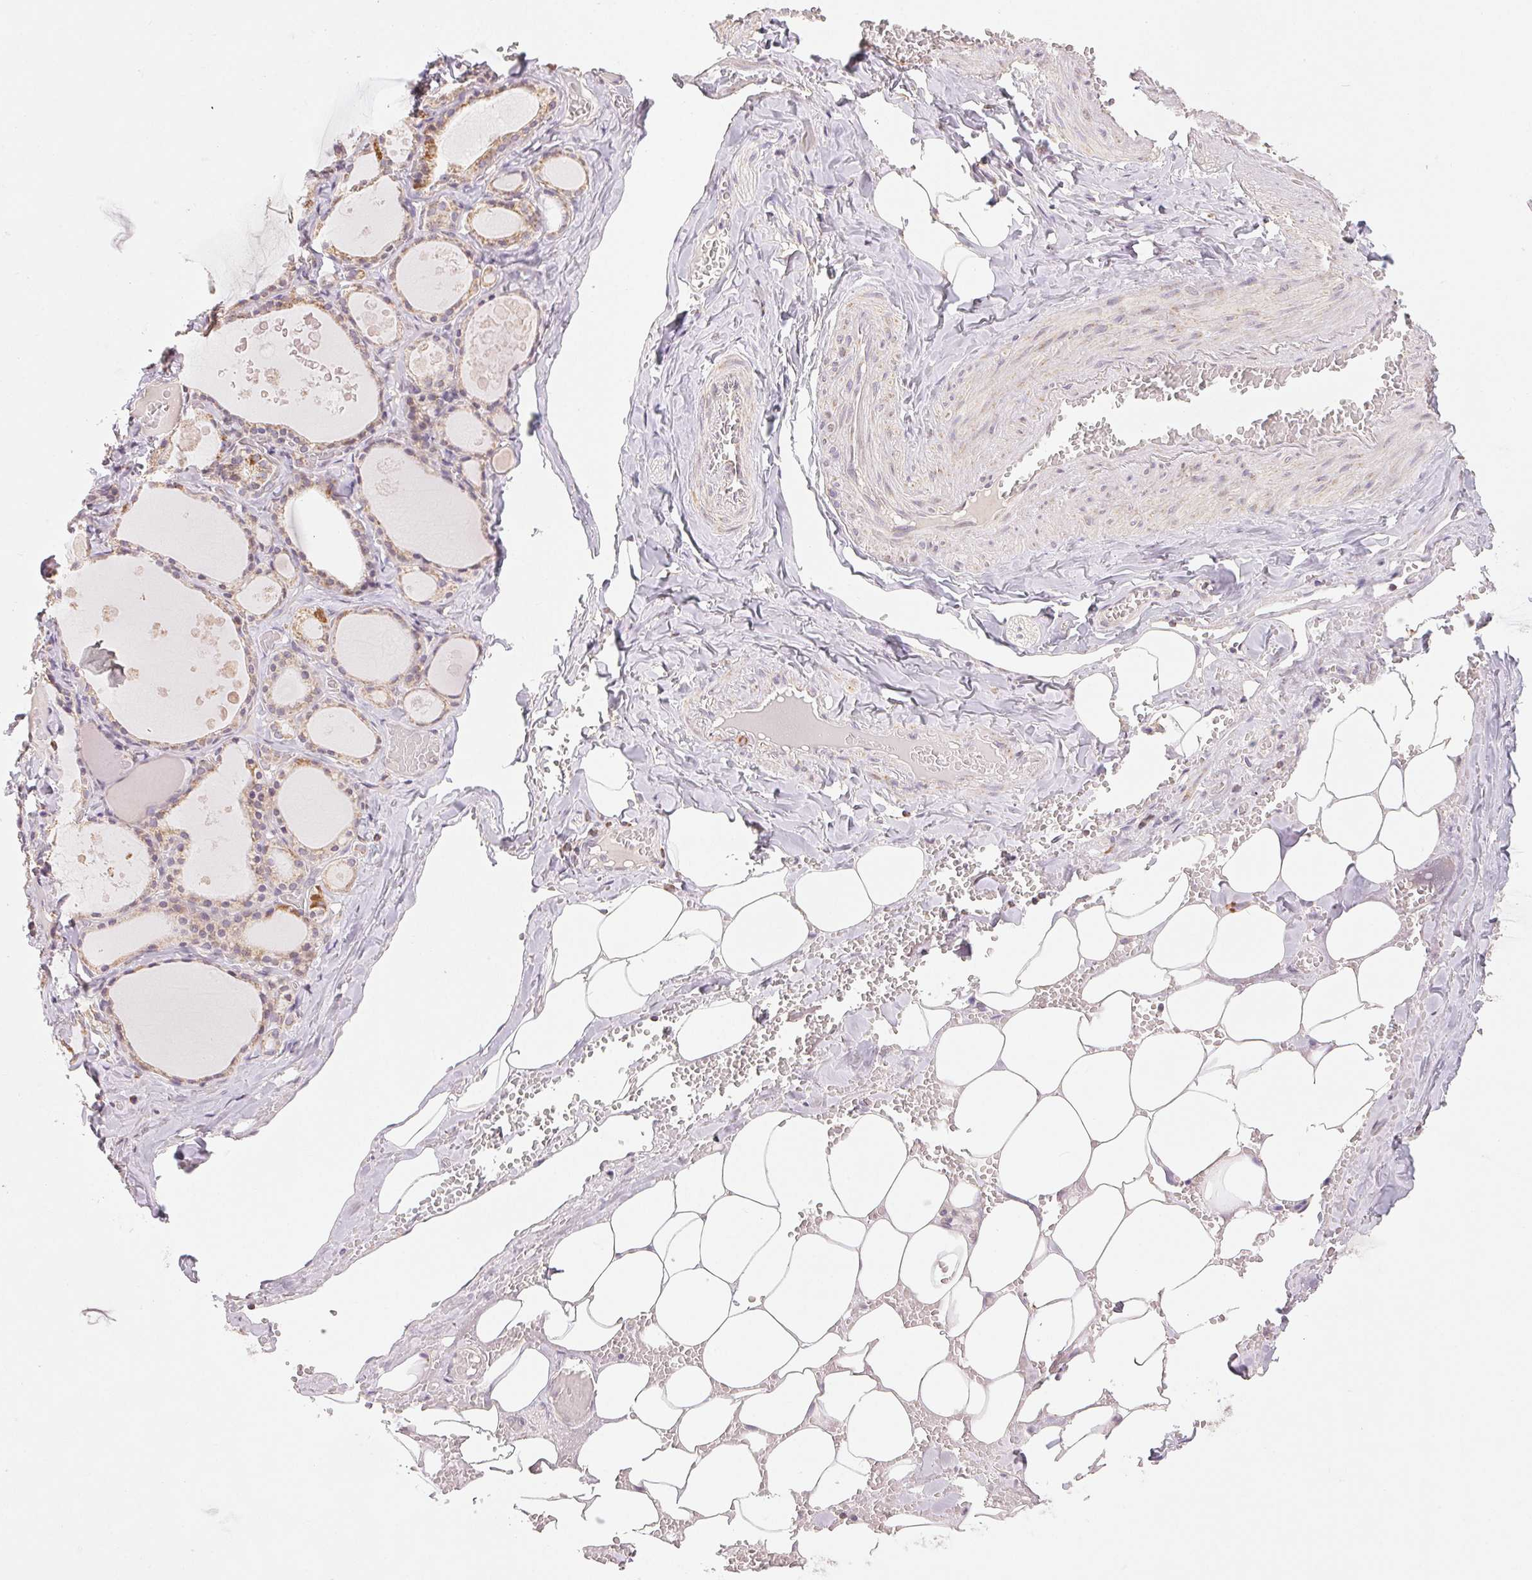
{"staining": {"intensity": "weak", "quantity": ">75%", "location": "cytoplasmic/membranous"}, "tissue": "thyroid gland", "cell_type": "Glandular cells", "image_type": "normal", "snomed": [{"axis": "morphology", "description": "Normal tissue, NOS"}, {"axis": "topography", "description": "Thyroid gland"}], "caption": "Immunohistochemistry (IHC) of normal thyroid gland exhibits low levels of weak cytoplasmic/membranous expression in approximately >75% of glandular cells.", "gene": "CLASP1", "patient": {"sex": "male", "age": 56}}